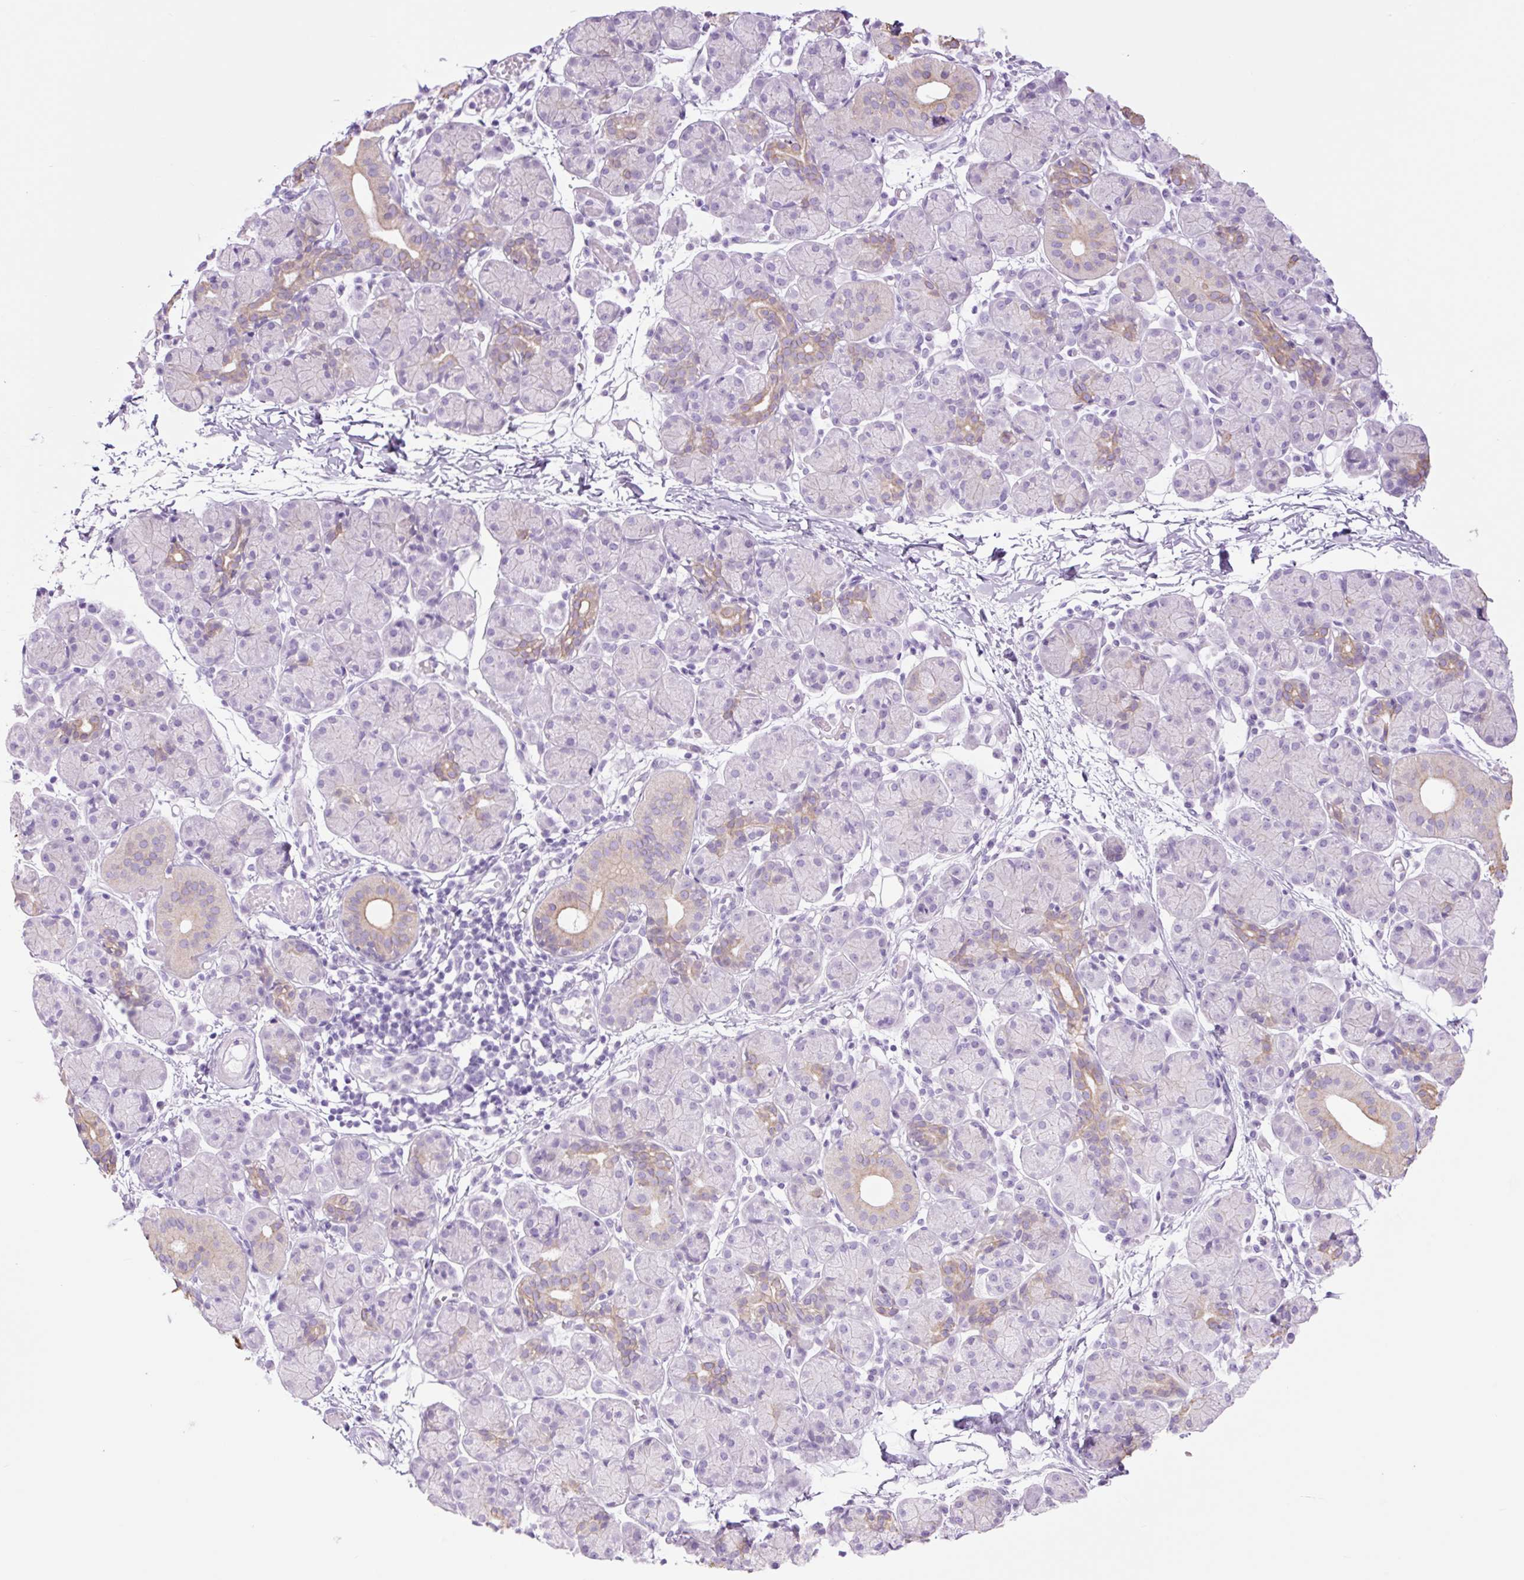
{"staining": {"intensity": "weak", "quantity": "25%-75%", "location": "cytoplasmic/membranous"}, "tissue": "salivary gland", "cell_type": "Glandular cells", "image_type": "normal", "snomed": [{"axis": "morphology", "description": "Normal tissue, NOS"}, {"axis": "morphology", "description": "Inflammation, NOS"}, {"axis": "topography", "description": "Lymph node"}, {"axis": "topography", "description": "Salivary gland"}], "caption": "Protein staining reveals weak cytoplasmic/membranous staining in about 25%-75% of glandular cells in unremarkable salivary gland. (brown staining indicates protein expression, while blue staining denotes nuclei).", "gene": "TFF2", "patient": {"sex": "male", "age": 3}}